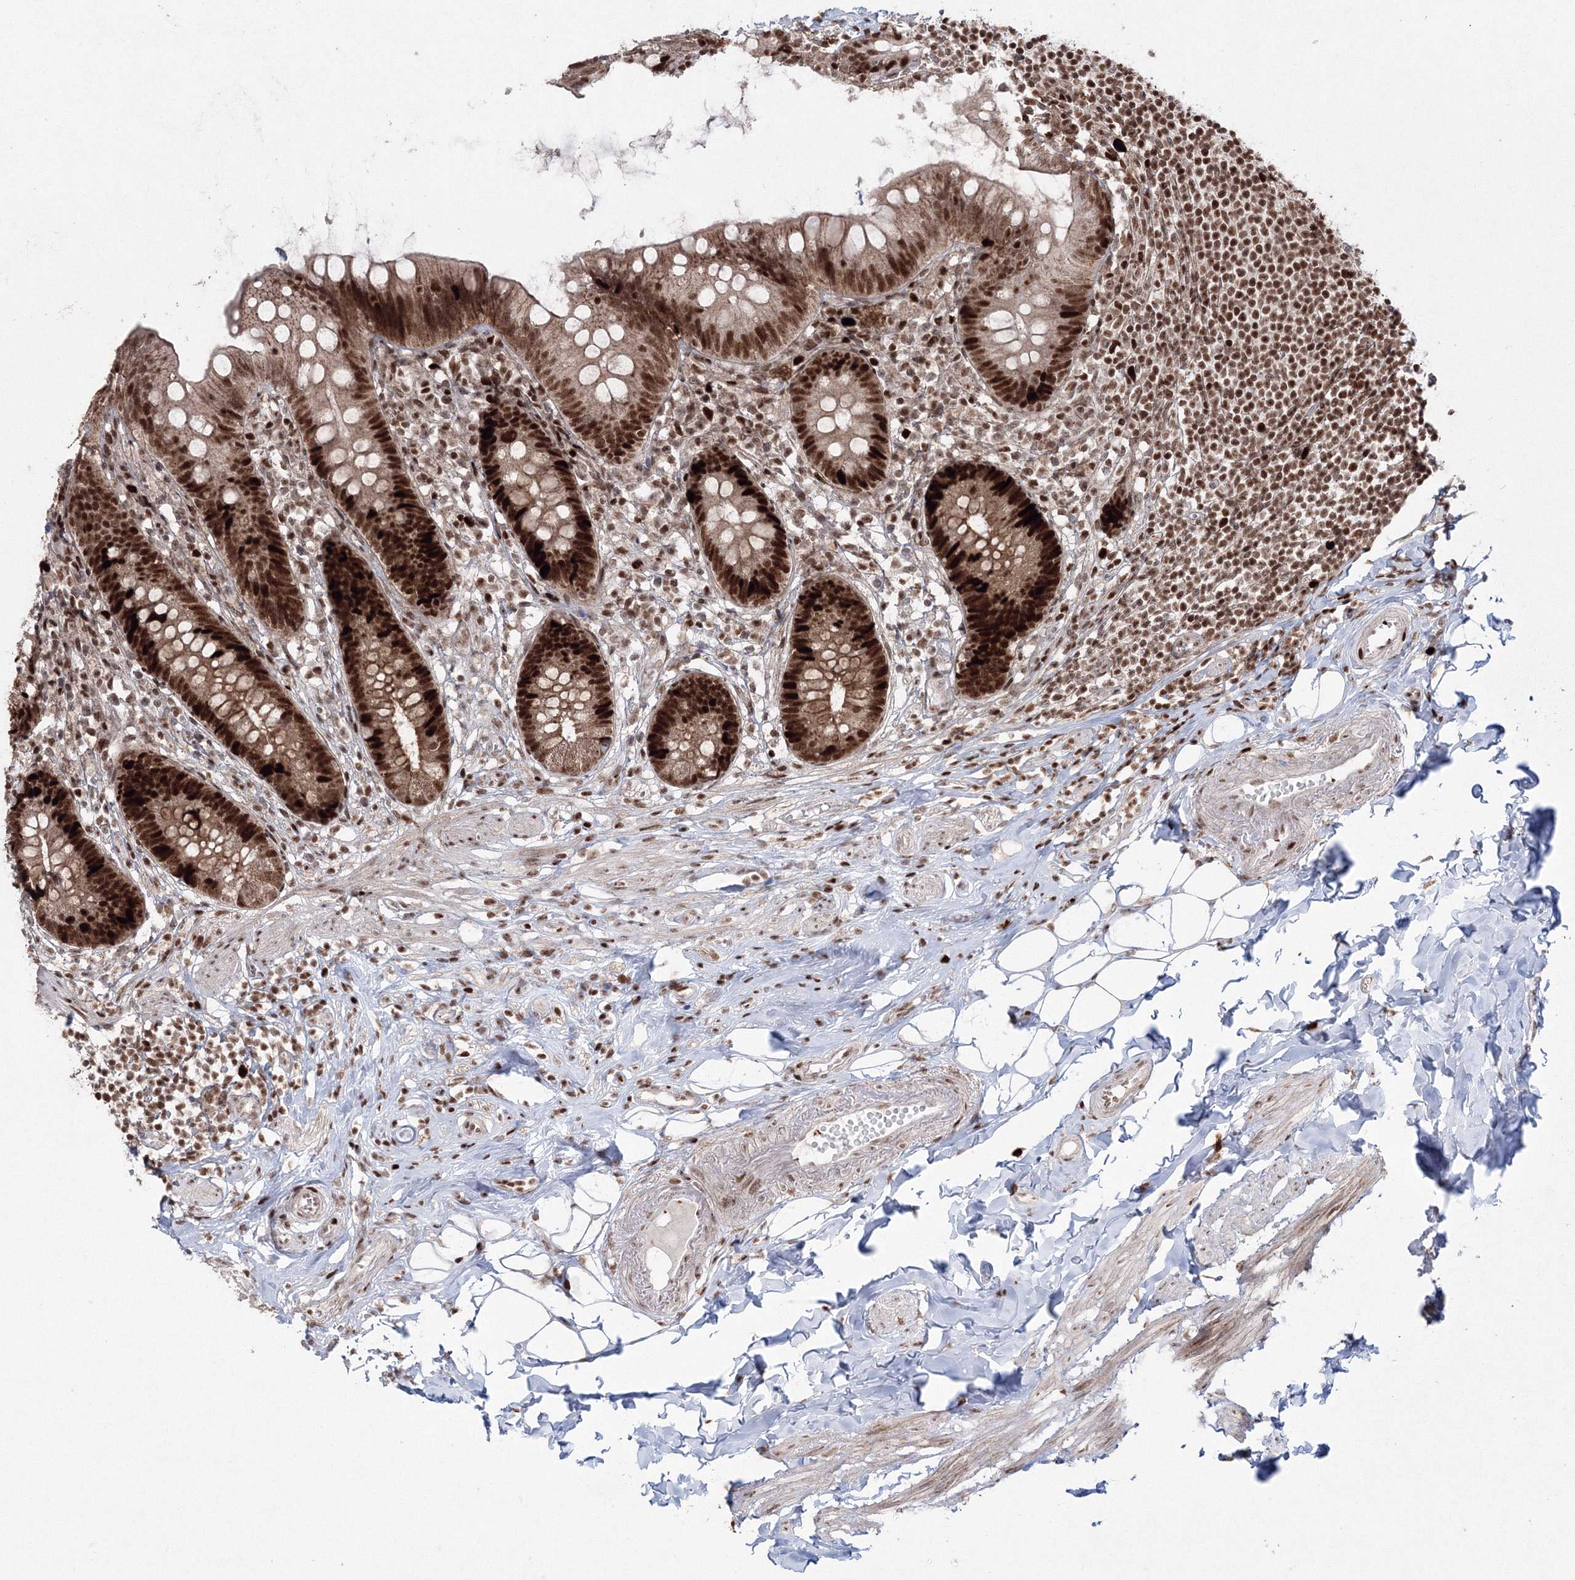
{"staining": {"intensity": "strong", "quantity": ">75%", "location": "nuclear"}, "tissue": "appendix", "cell_type": "Glandular cells", "image_type": "normal", "snomed": [{"axis": "morphology", "description": "Normal tissue, NOS"}, {"axis": "topography", "description": "Appendix"}], "caption": "A high-resolution micrograph shows immunohistochemistry staining of benign appendix, which reveals strong nuclear positivity in about >75% of glandular cells.", "gene": "LIG1", "patient": {"sex": "female", "age": 62}}